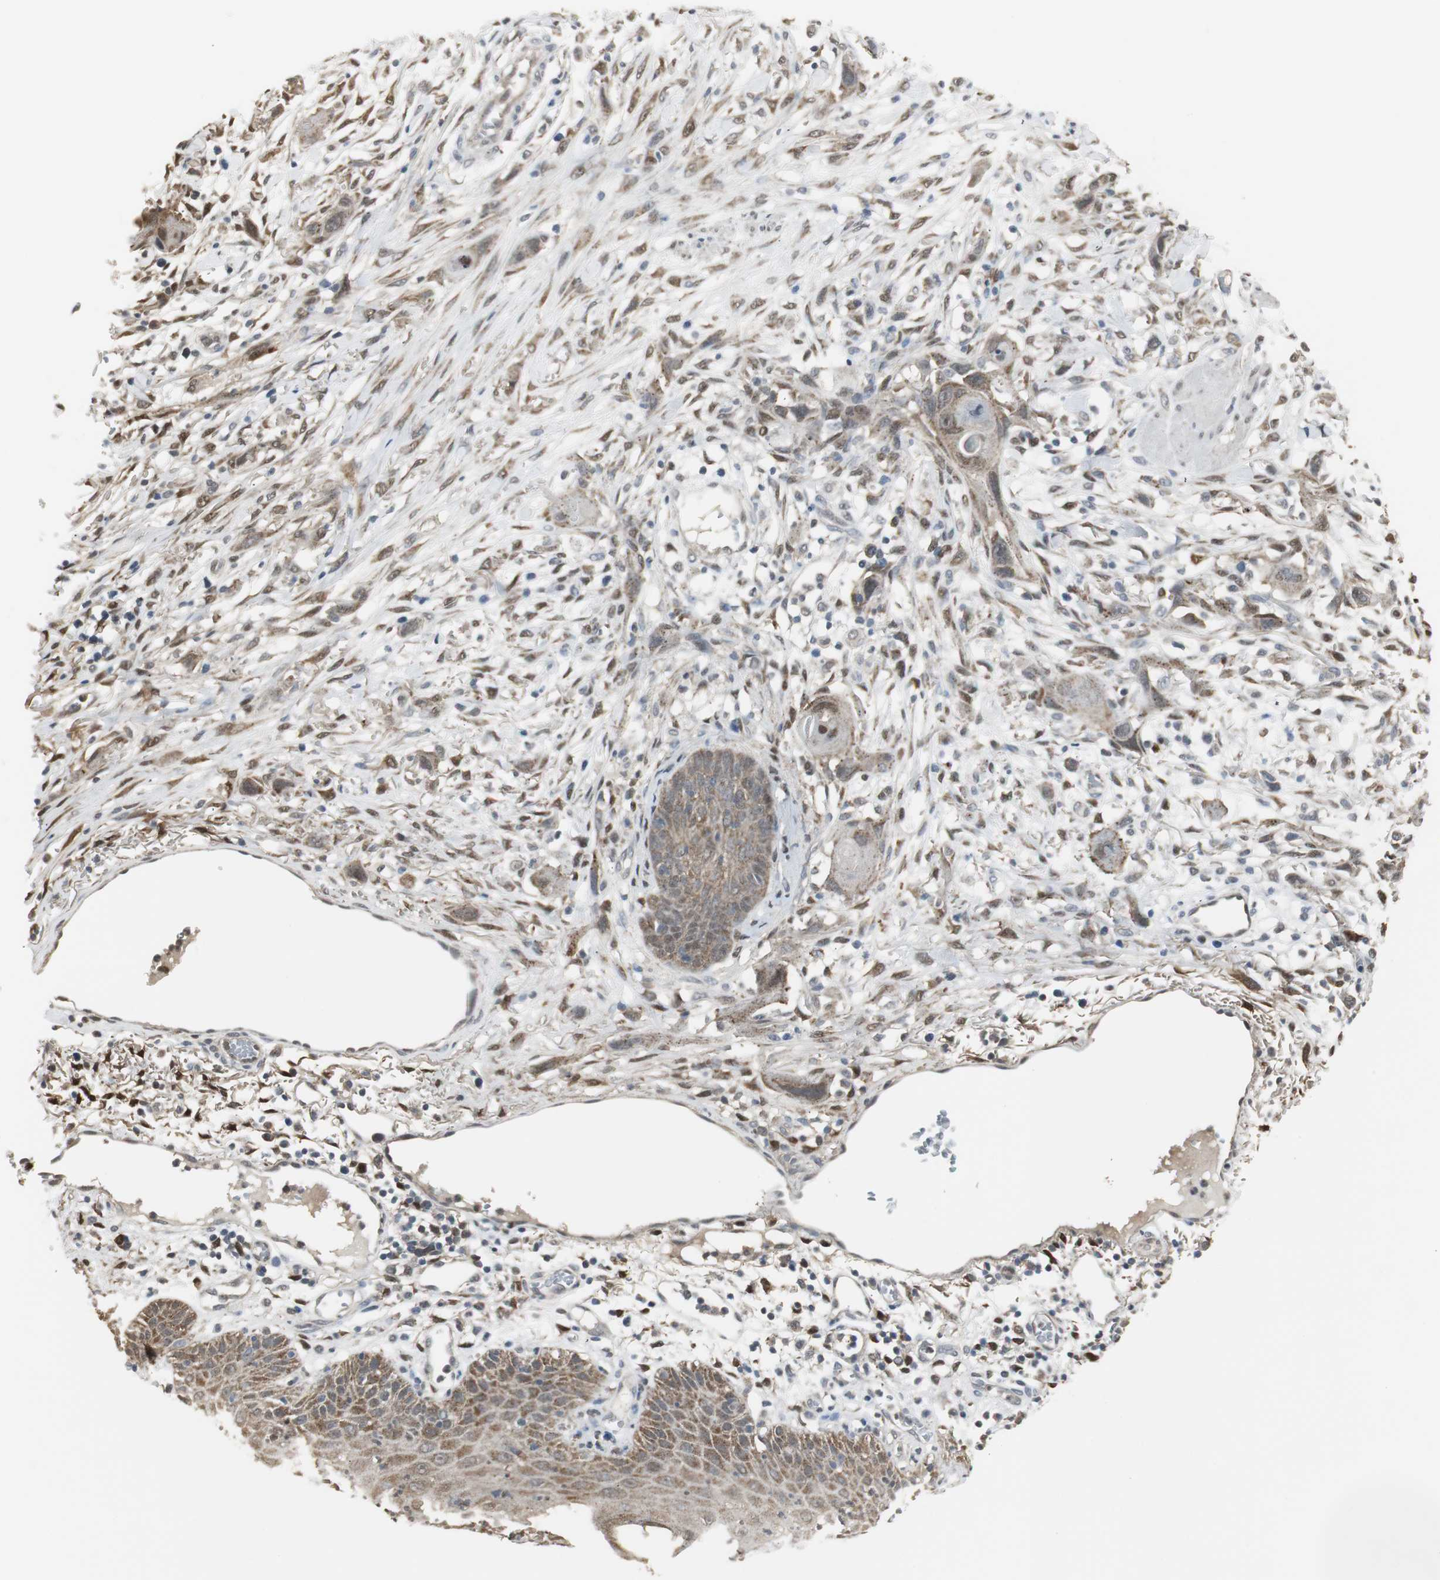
{"staining": {"intensity": "moderate", "quantity": ">75%", "location": "cytoplasmic/membranous,nuclear"}, "tissue": "skin cancer", "cell_type": "Tumor cells", "image_type": "cancer", "snomed": [{"axis": "morphology", "description": "Normal tissue, NOS"}, {"axis": "morphology", "description": "Squamous cell carcinoma, NOS"}, {"axis": "topography", "description": "Skin"}], "caption": "This is a histology image of immunohistochemistry staining of squamous cell carcinoma (skin), which shows moderate positivity in the cytoplasmic/membranous and nuclear of tumor cells.", "gene": "PLIN3", "patient": {"sex": "female", "age": 59}}